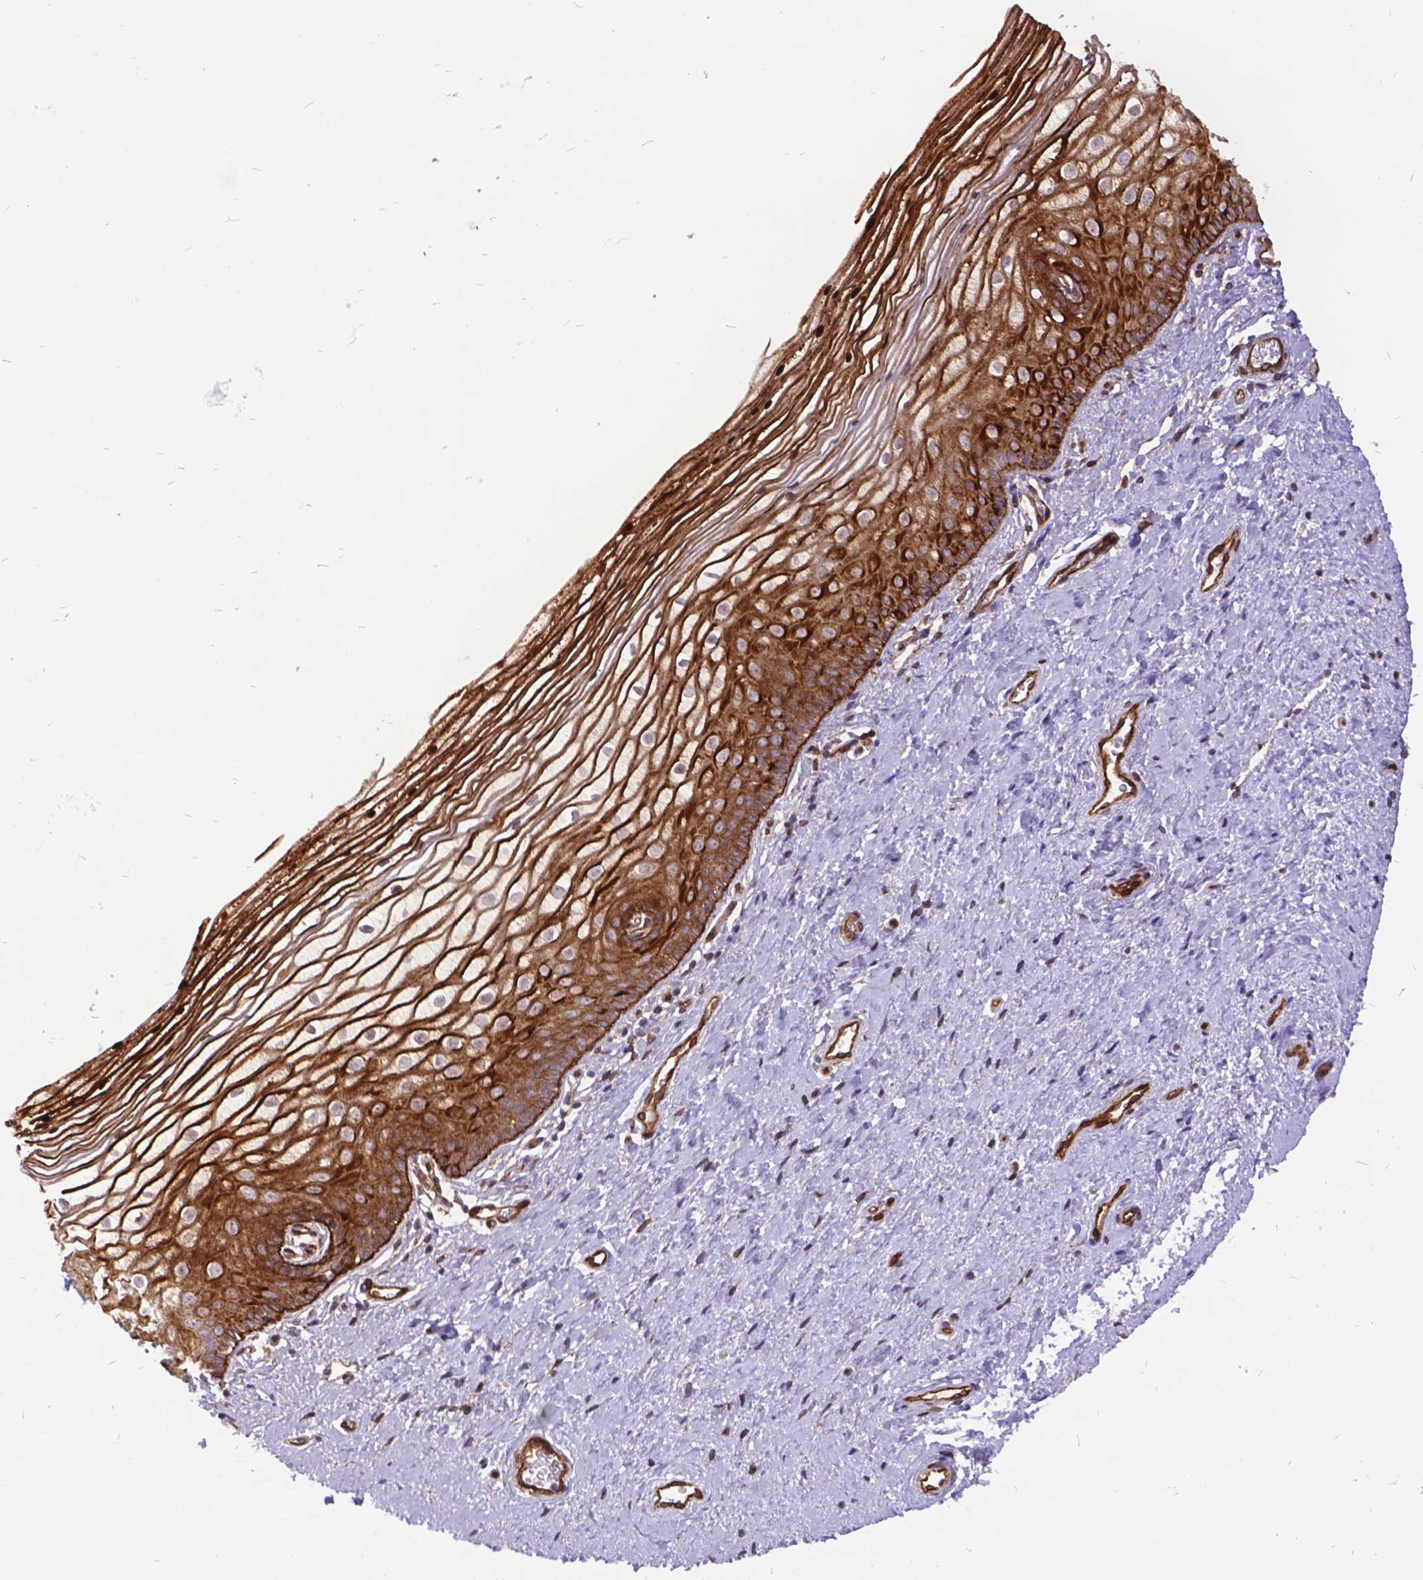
{"staining": {"intensity": "moderate", "quantity": ">75%", "location": "cytoplasmic/membranous"}, "tissue": "vagina", "cell_type": "Squamous epithelial cells", "image_type": "normal", "snomed": [{"axis": "morphology", "description": "Normal tissue, NOS"}, {"axis": "topography", "description": "Vagina"}], "caption": "This photomicrograph reveals IHC staining of benign human vagina, with medium moderate cytoplasmic/membranous positivity in approximately >75% of squamous epithelial cells.", "gene": "GRB7", "patient": {"sex": "female", "age": 39}}